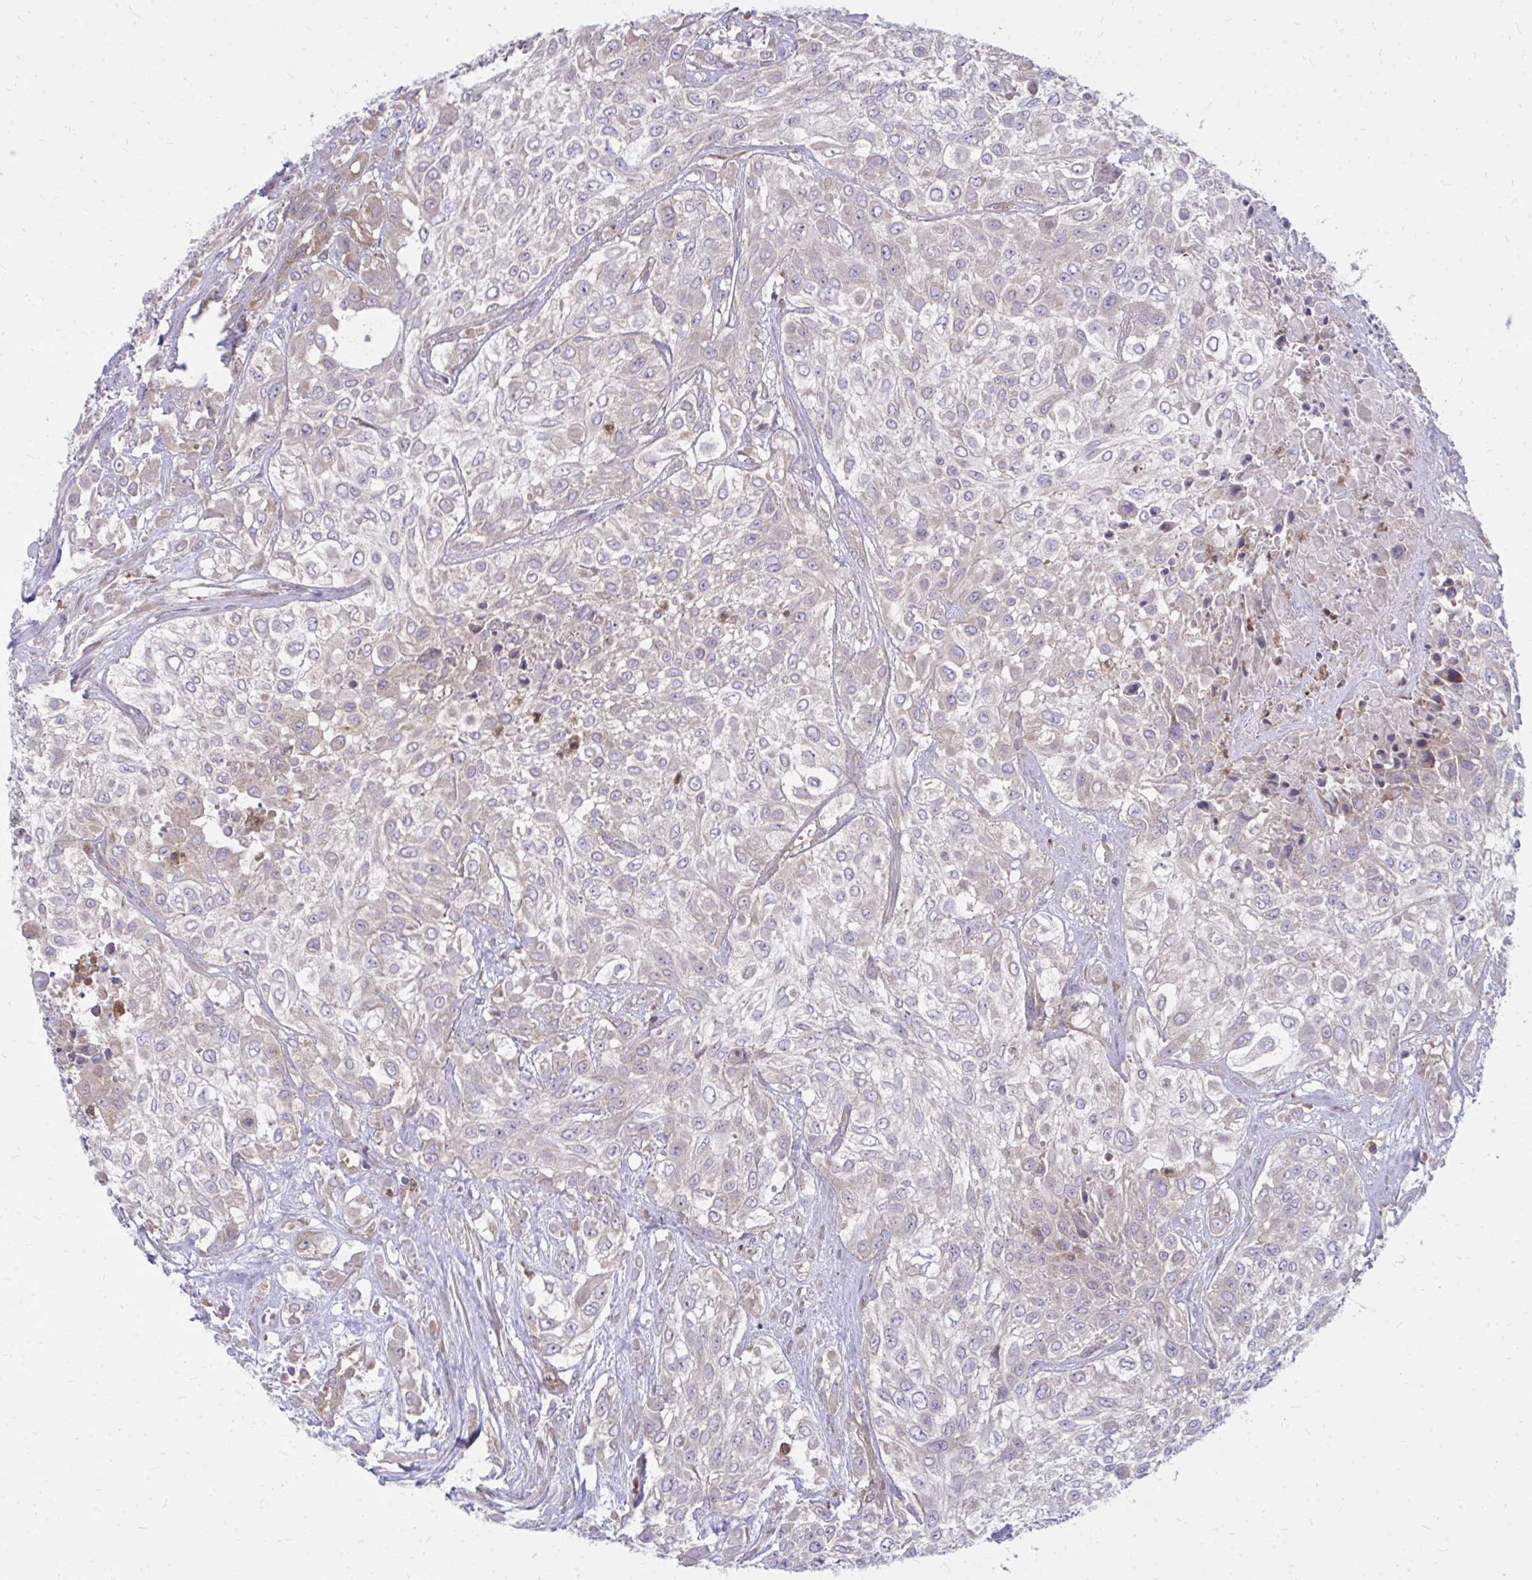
{"staining": {"intensity": "negative", "quantity": "none", "location": "none"}, "tissue": "urothelial cancer", "cell_type": "Tumor cells", "image_type": "cancer", "snomed": [{"axis": "morphology", "description": "Urothelial carcinoma, High grade"}, {"axis": "topography", "description": "Urinary bladder"}], "caption": "This is an IHC histopathology image of urothelial cancer. There is no staining in tumor cells.", "gene": "ASAP1", "patient": {"sex": "male", "age": 57}}